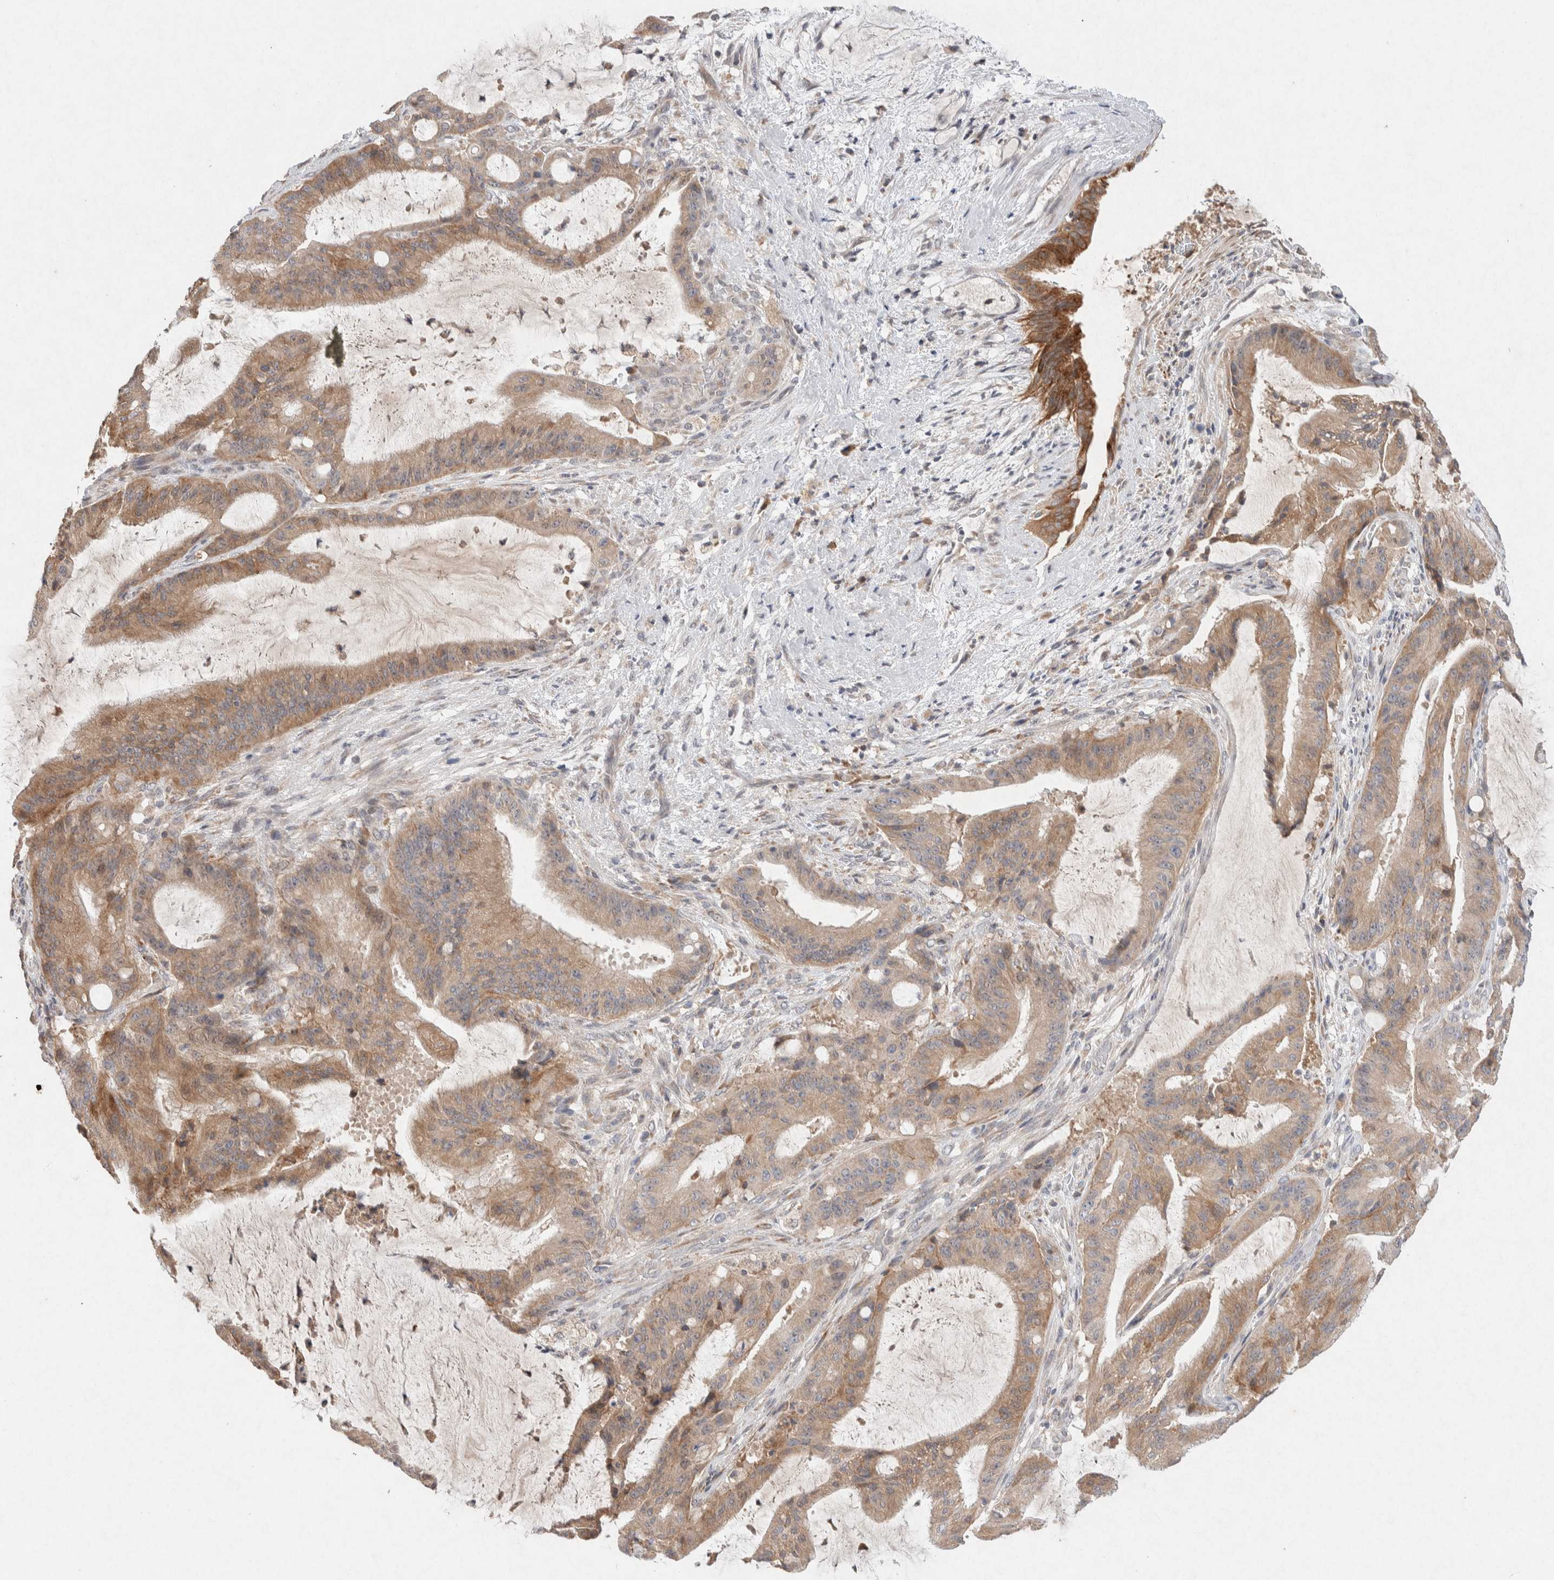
{"staining": {"intensity": "moderate", "quantity": ">75%", "location": "cytoplasmic/membranous"}, "tissue": "liver cancer", "cell_type": "Tumor cells", "image_type": "cancer", "snomed": [{"axis": "morphology", "description": "Normal tissue, NOS"}, {"axis": "morphology", "description": "Cholangiocarcinoma"}, {"axis": "topography", "description": "Liver"}, {"axis": "topography", "description": "Peripheral nerve tissue"}], "caption": "Tumor cells reveal medium levels of moderate cytoplasmic/membranous expression in approximately >75% of cells in cholangiocarcinoma (liver). The protein of interest is stained brown, and the nuclei are stained in blue (DAB (3,3'-diaminobenzidine) IHC with brightfield microscopy, high magnification).", "gene": "CMTM4", "patient": {"sex": "female", "age": 73}}